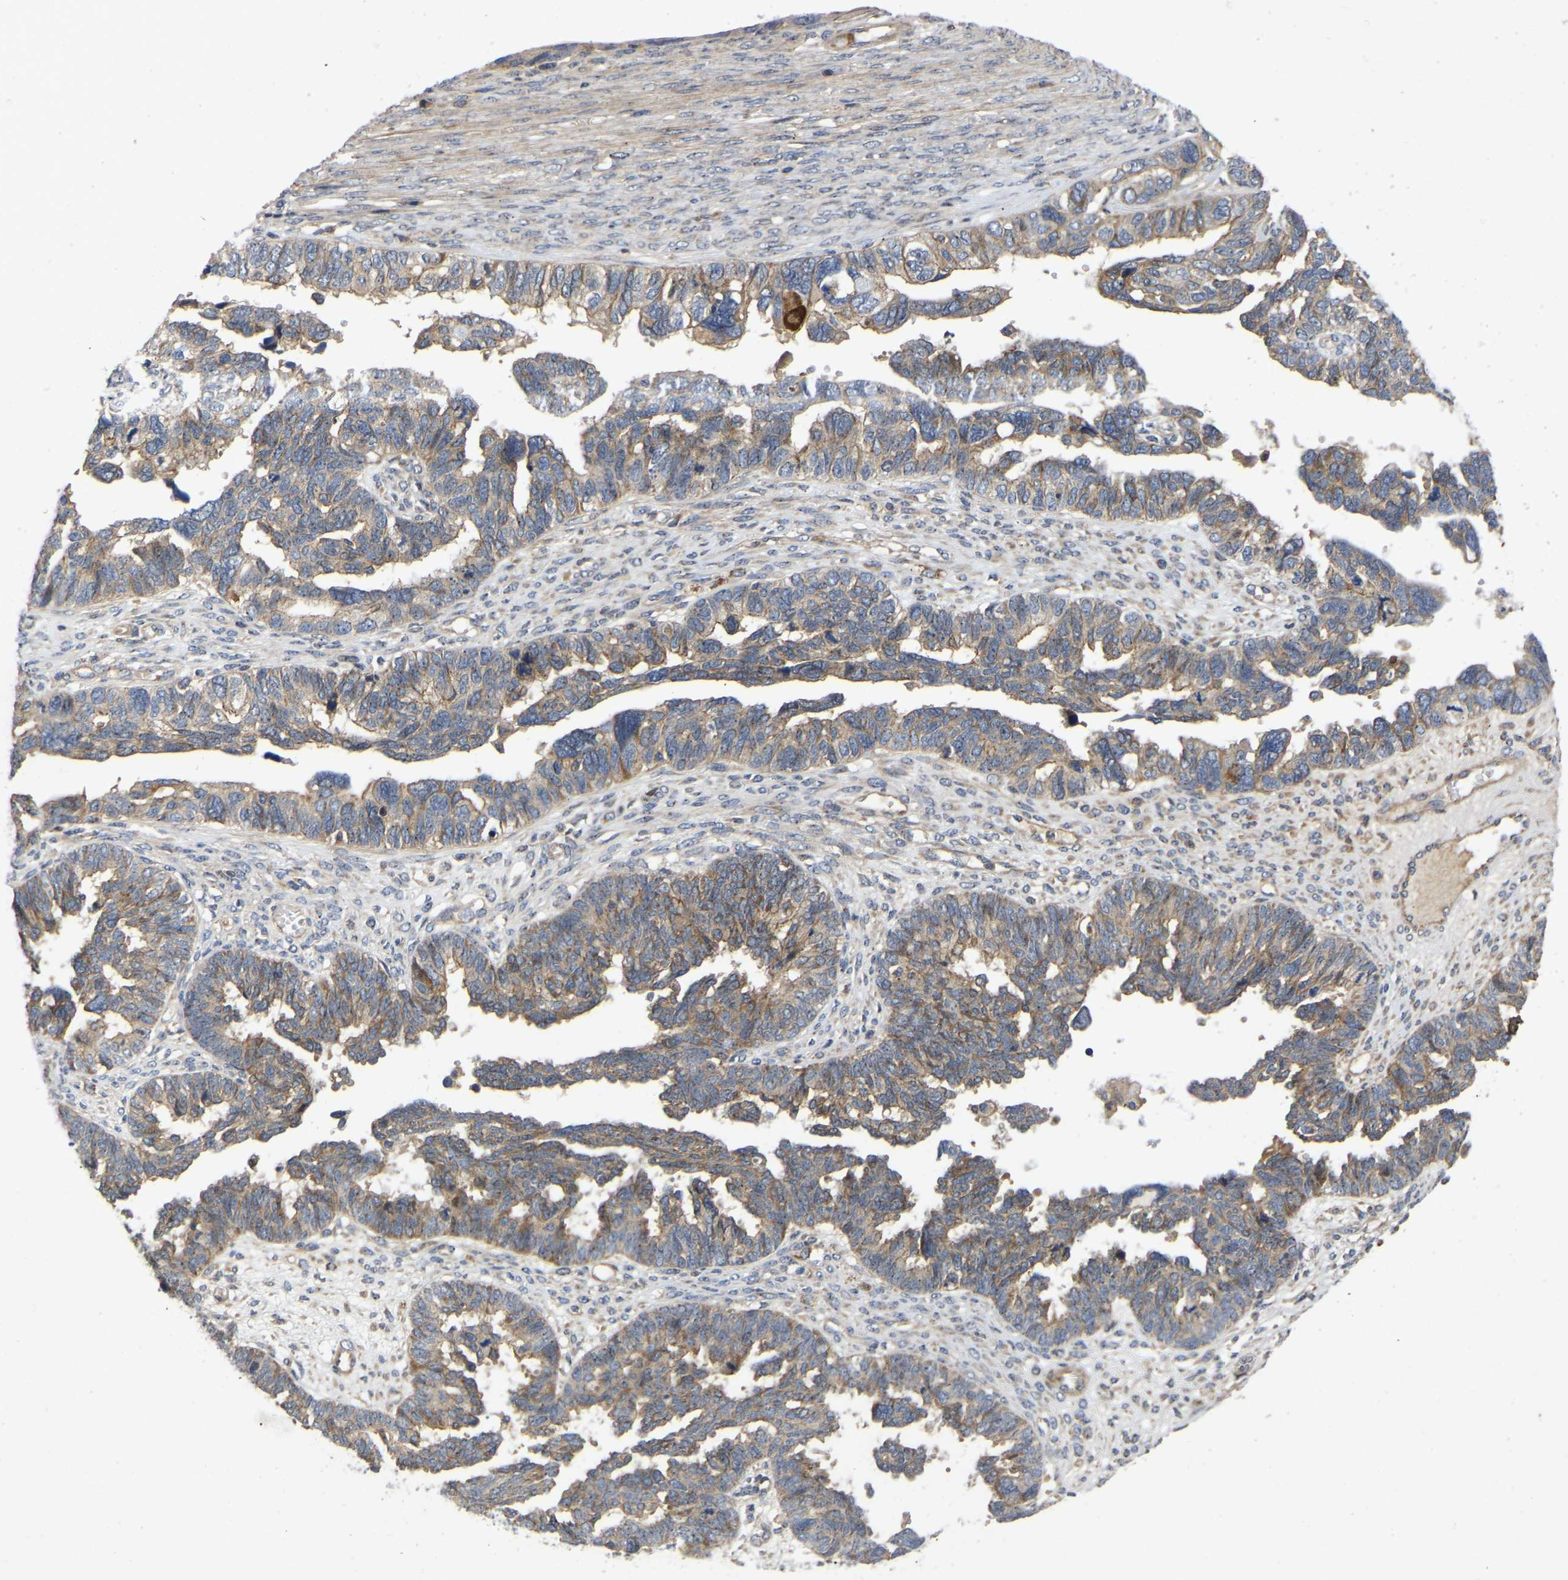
{"staining": {"intensity": "moderate", "quantity": "25%-75%", "location": "cytoplasmic/membranous"}, "tissue": "ovarian cancer", "cell_type": "Tumor cells", "image_type": "cancer", "snomed": [{"axis": "morphology", "description": "Cystadenocarcinoma, serous, NOS"}, {"axis": "topography", "description": "Ovary"}], "caption": "Ovarian cancer stained for a protein (brown) displays moderate cytoplasmic/membranous positive staining in about 25%-75% of tumor cells.", "gene": "PRDM14", "patient": {"sex": "female", "age": 79}}